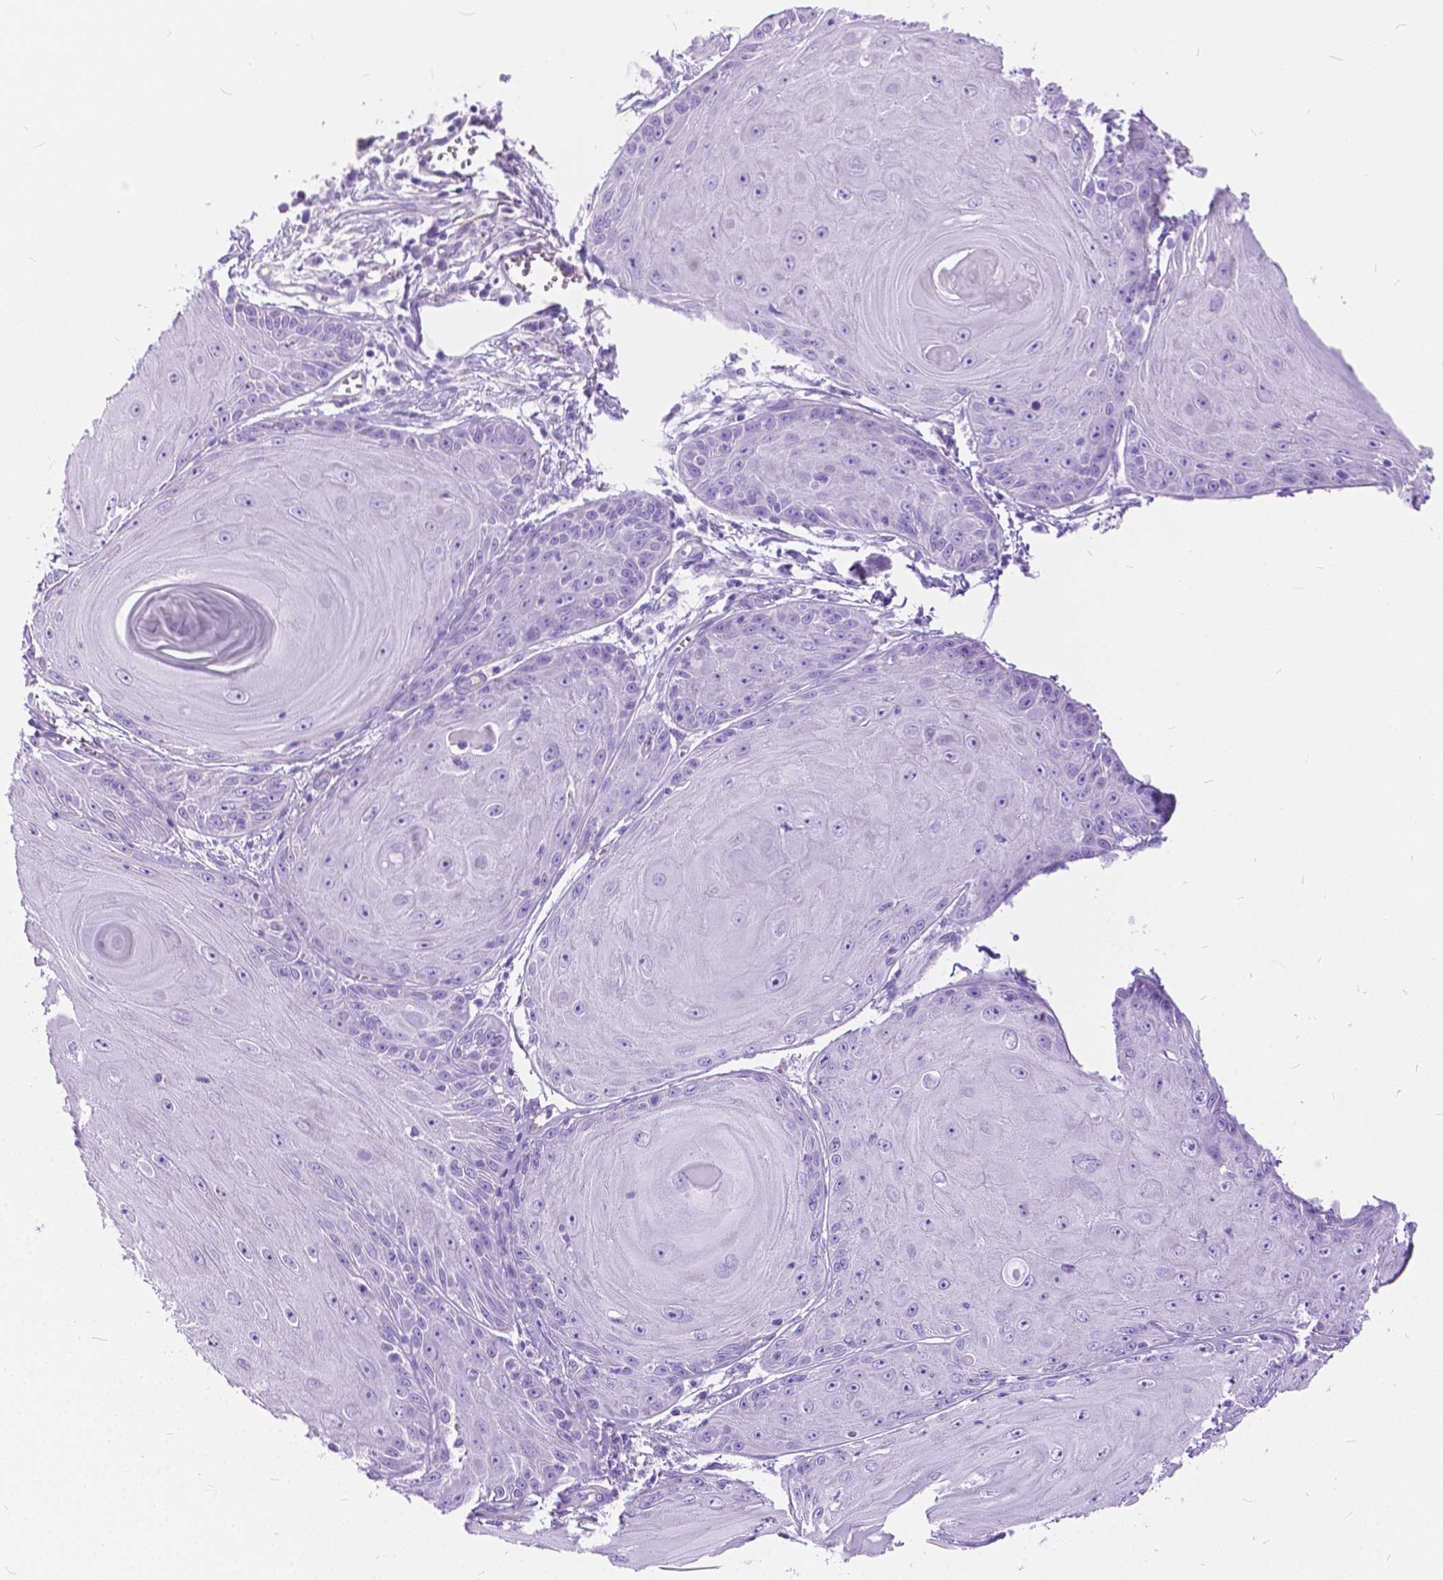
{"staining": {"intensity": "negative", "quantity": "none", "location": "none"}, "tissue": "skin cancer", "cell_type": "Tumor cells", "image_type": "cancer", "snomed": [{"axis": "morphology", "description": "Squamous cell carcinoma, NOS"}, {"axis": "topography", "description": "Skin"}, {"axis": "topography", "description": "Vulva"}], "caption": "A histopathology image of human squamous cell carcinoma (skin) is negative for staining in tumor cells.", "gene": "CHRM1", "patient": {"sex": "female", "age": 85}}